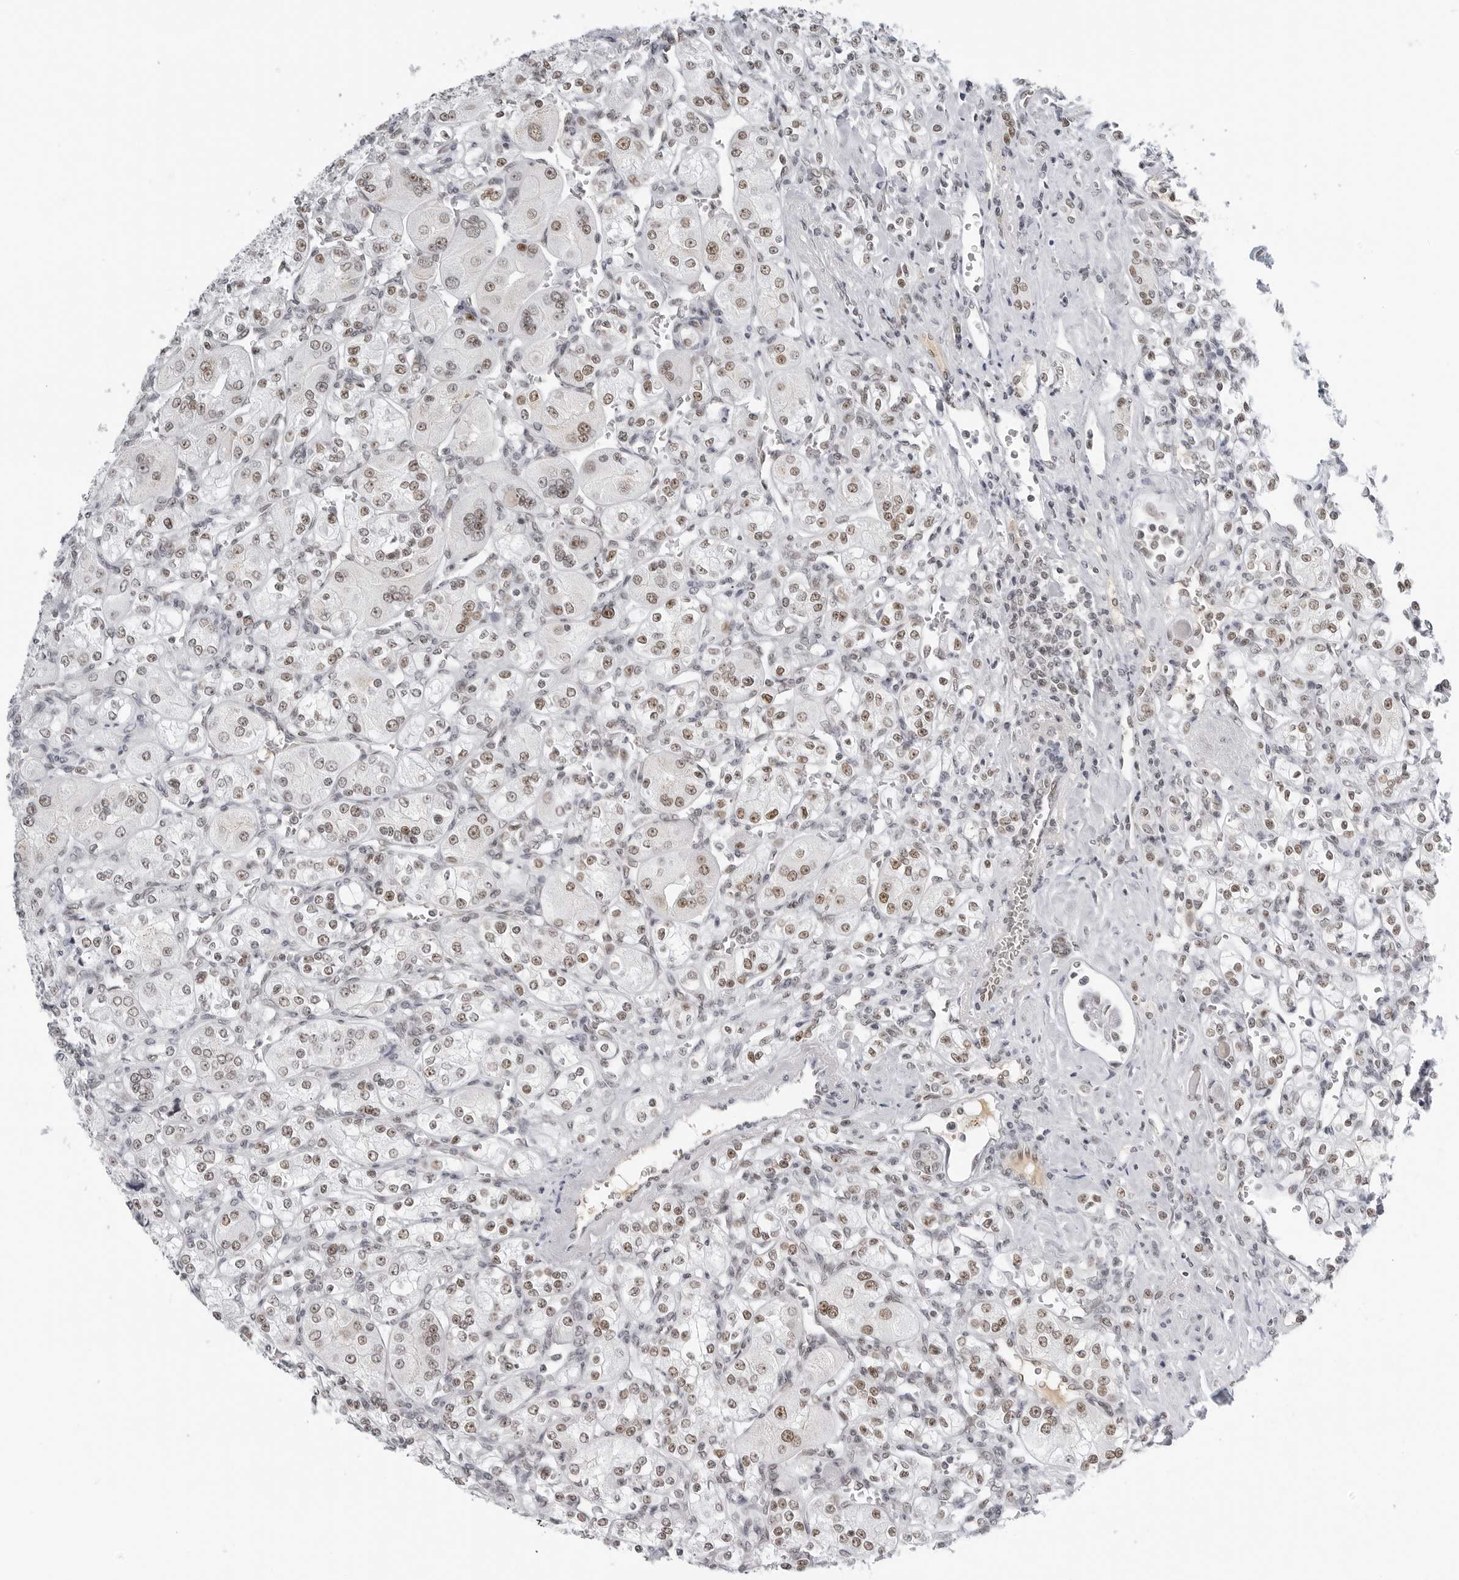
{"staining": {"intensity": "moderate", "quantity": "25%-75%", "location": "nuclear"}, "tissue": "renal cancer", "cell_type": "Tumor cells", "image_type": "cancer", "snomed": [{"axis": "morphology", "description": "Adenocarcinoma, NOS"}, {"axis": "topography", "description": "Kidney"}], "caption": "Immunohistochemical staining of human adenocarcinoma (renal) displays medium levels of moderate nuclear expression in approximately 25%-75% of tumor cells. (Stains: DAB in brown, nuclei in blue, Microscopy: brightfield microscopy at high magnification).", "gene": "WRAP53", "patient": {"sex": "male", "age": 77}}